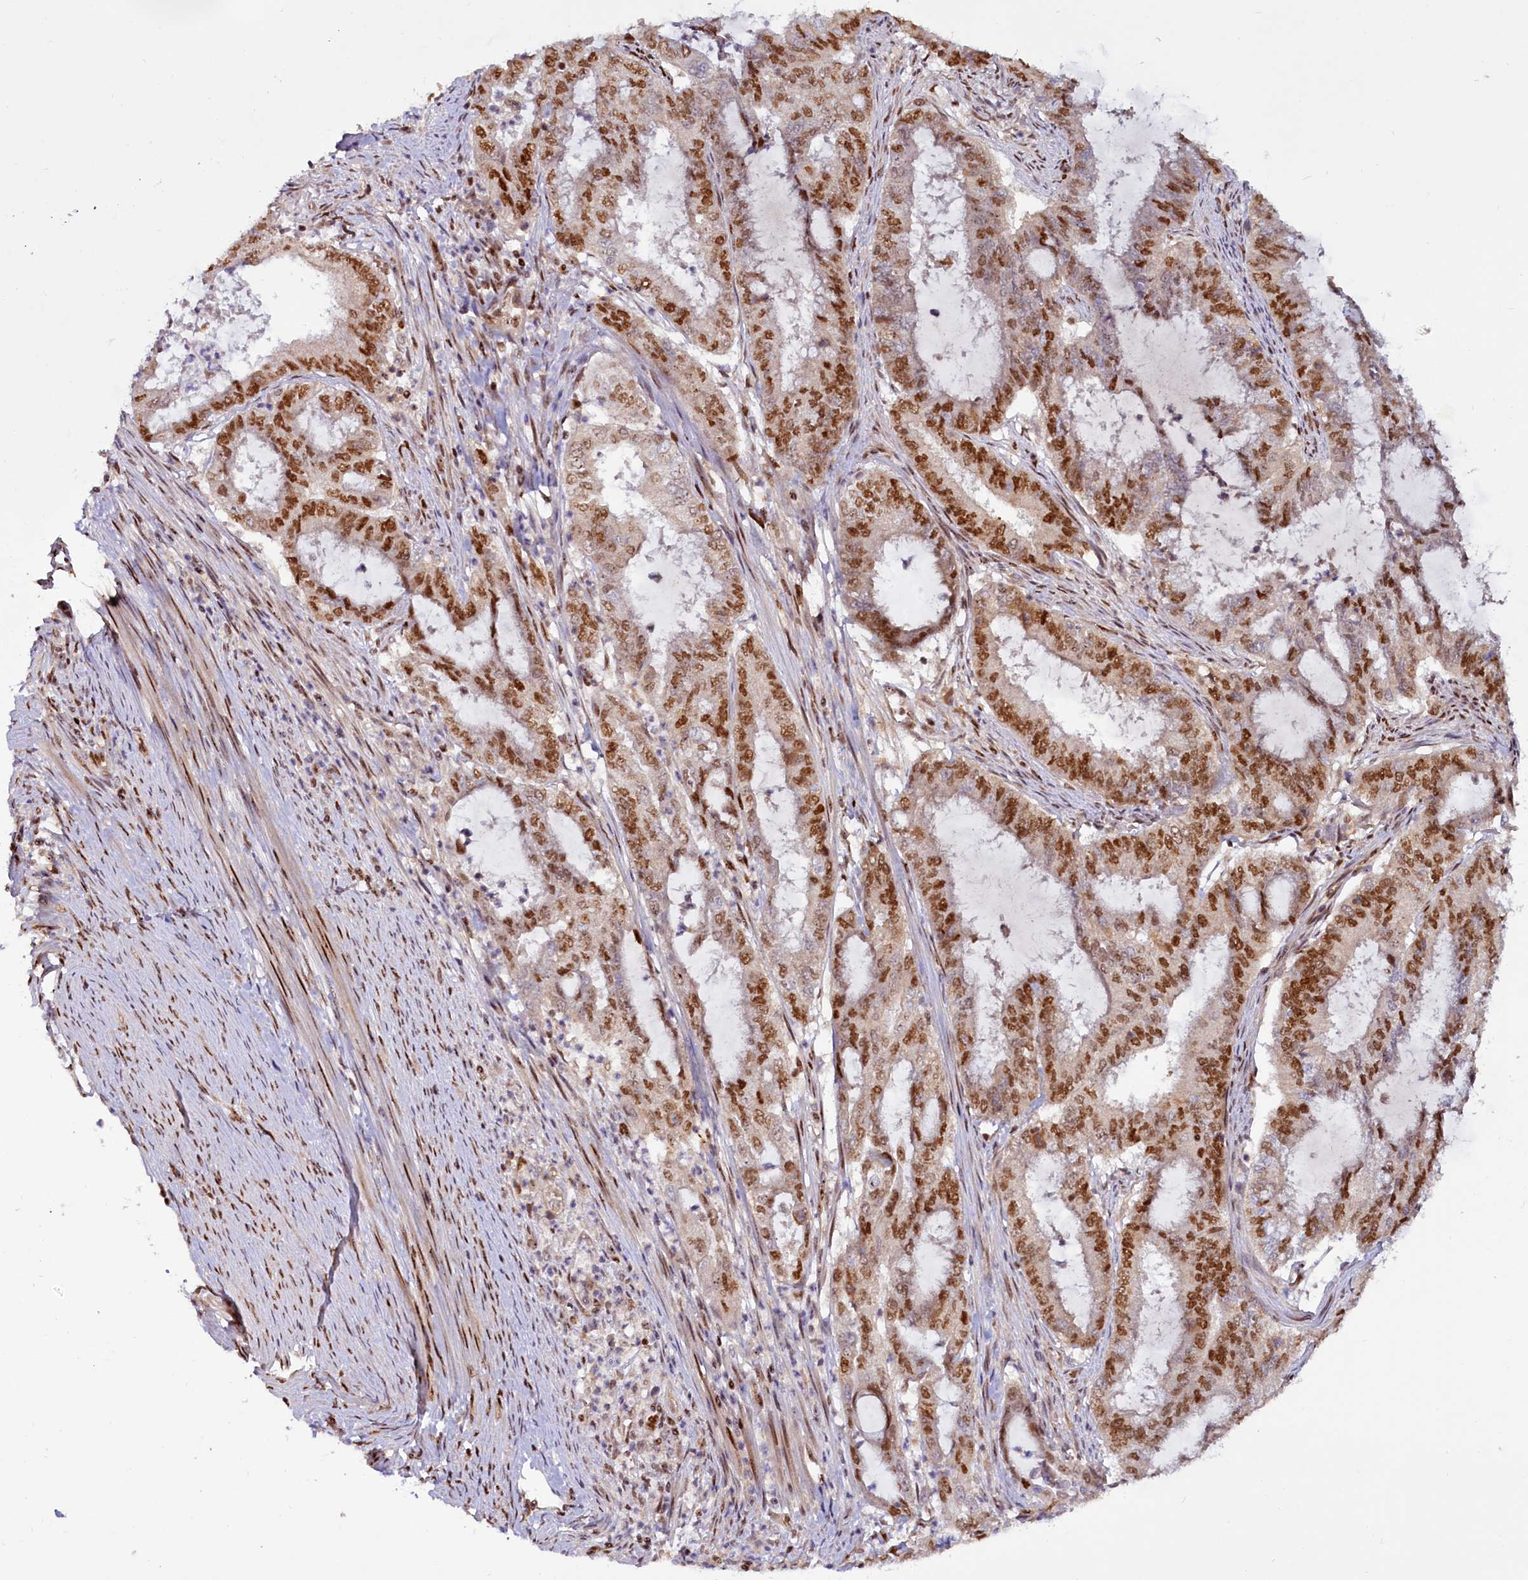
{"staining": {"intensity": "moderate", "quantity": ">75%", "location": "nuclear"}, "tissue": "endometrial cancer", "cell_type": "Tumor cells", "image_type": "cancer", "snomed": [{"axis": "morphology", "description": "Adenocarcinoma, NOS"}, {"axis": "topography", "description": "Endometrium"}], "caption": "Immunohistochemical staining of human endometrial cancer displays medium levels of moderate nuclear protein expression in about >75% of tumor cells.", "gene": "TCOF1", "patient": {"sex": "female", "age": 51}}